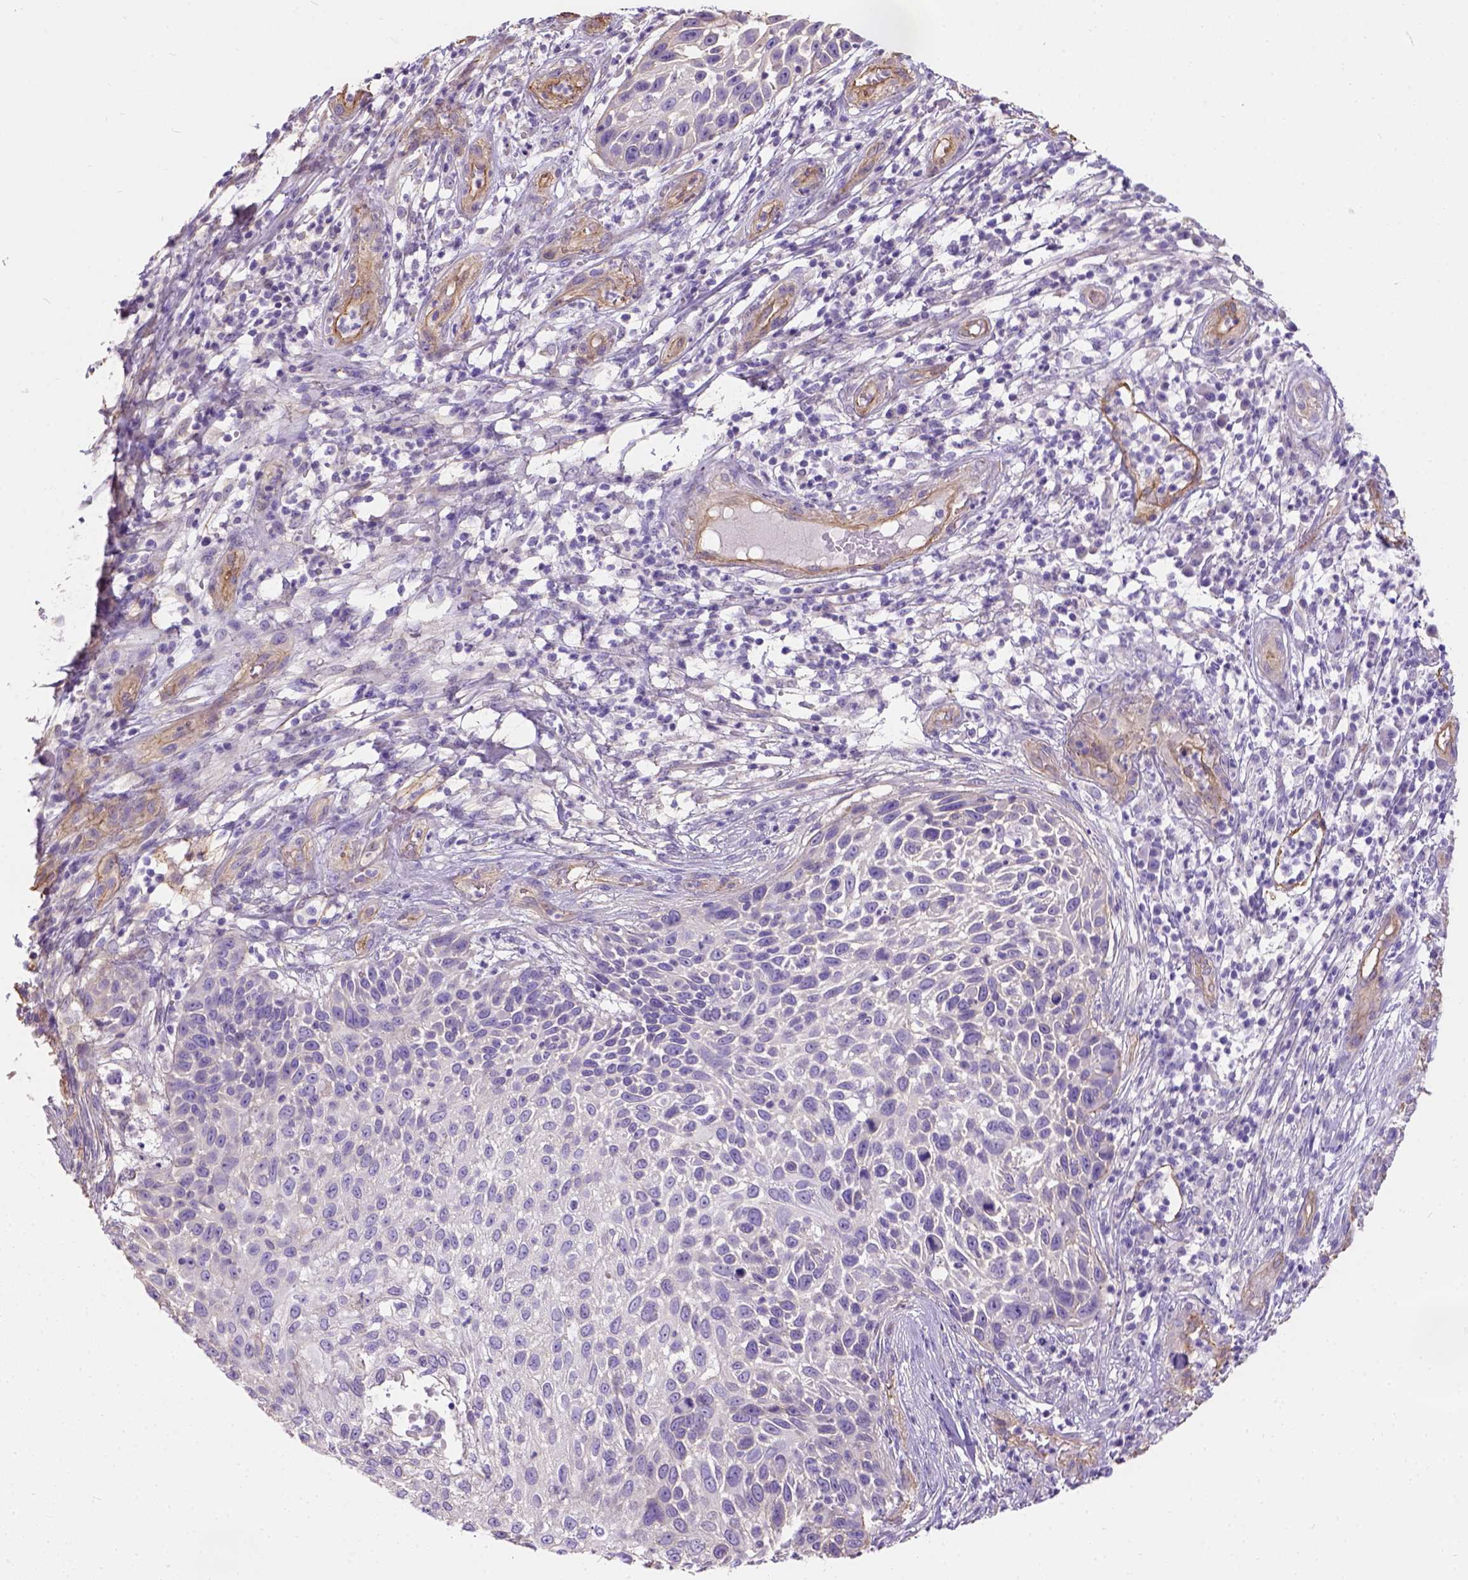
{"staining": {"intensity": "negative", "quantity": "none", "location": "none"}, "tissue": "skin cancer", "cell_type": "Tumor cells", "image_type": "cancer", "snomed": [{"axis": "morphology", "description": "Squamous cell carcinoma, NOS"}, {"axis": "topography", "description": "Skin"}], "caption": "Squamous cell carcinoma (skin) stained for a protein using immunohistochemistry shows no staining tumor cells.", "gene": "PHF7", "patient": {"sex": "male", "age": 92}}